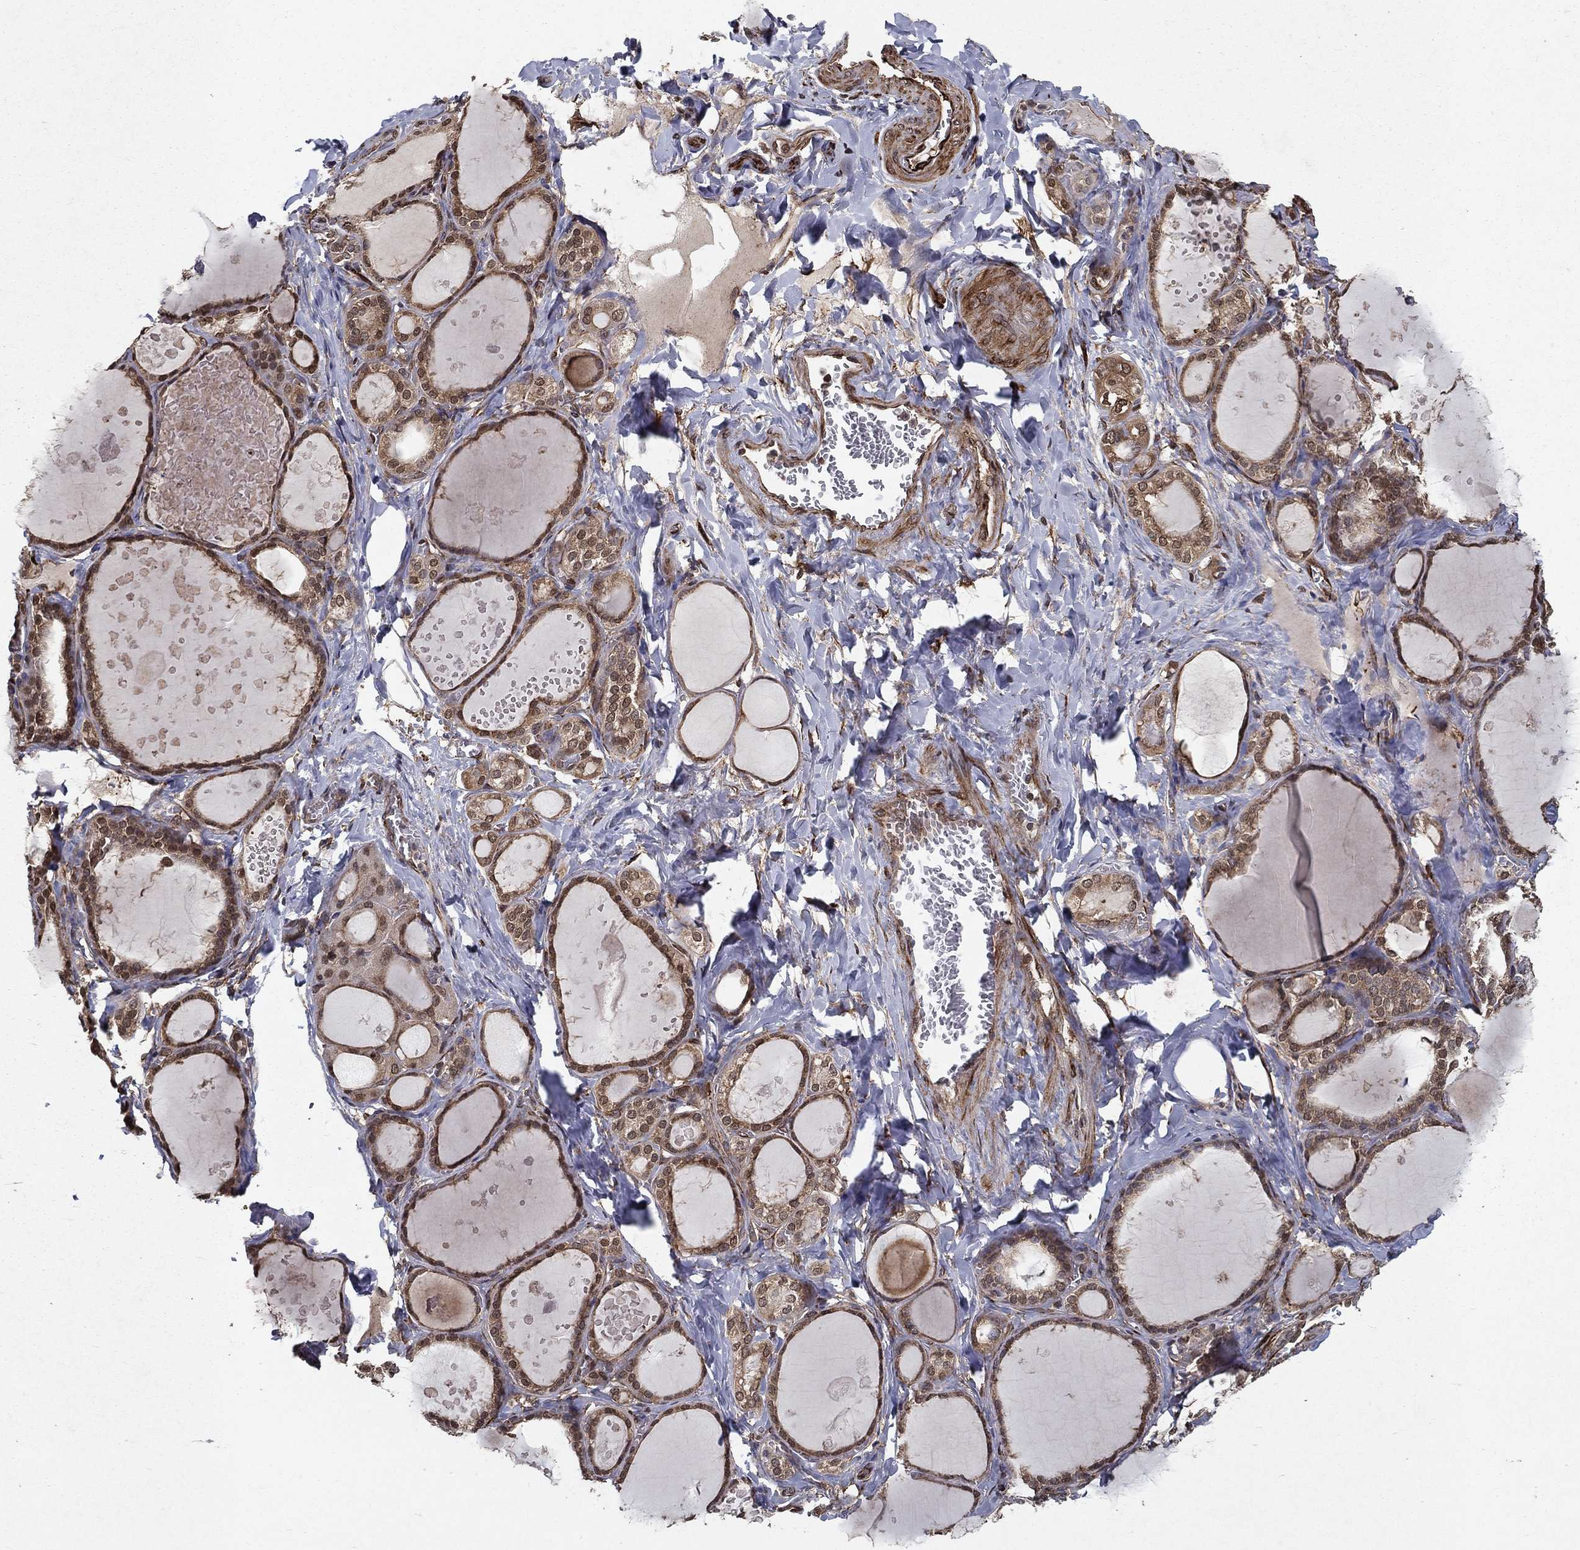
{"staining": {"intensity": "moderate", "quantity": "25%-75%", "location": "cytoplasmic/membranous,nuclear"}, "tissue": "thyroid gland", "cell_type": "Glandular cells", "image_type": "normal", "snomed": [{"axis": "morphology", "description": "Normal tissue, NOS"}, {"axis": "topography", "description": "Thyroid gland"}], "caption": "Moderate cytoplasmic/membranous,nuclear protein positivity is present in approximately 25%-75% of glandular cells in thyroid gland.", "gene": "CERS2", "patient": {"sex": "female", "age": 56}}